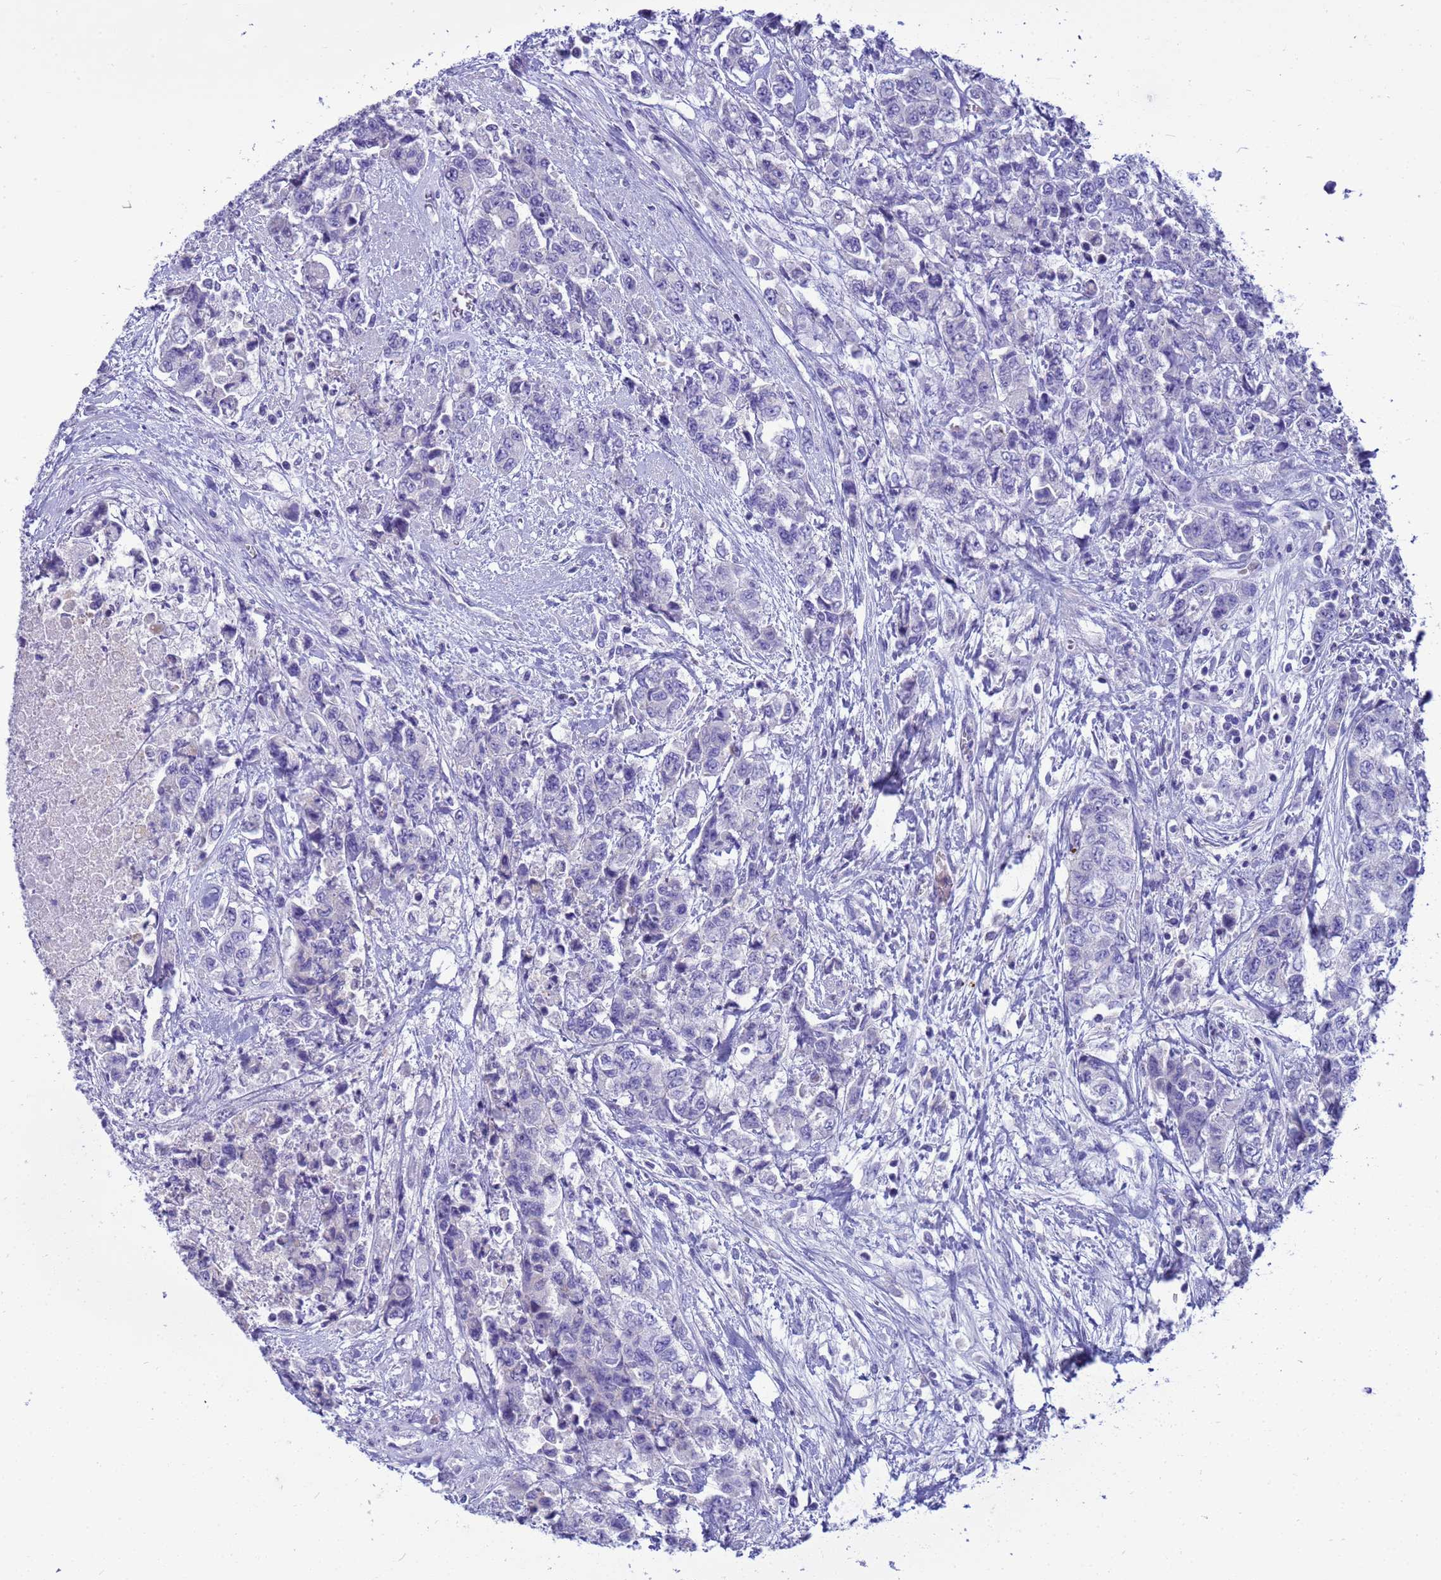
{"staining": {"intensity": "negative", "quantity": "none", "location": "none"}, "tissue": "urothelial cancer", "cell_type": "Tumor cells", "image_type": "cancer", "snomed": [{"axis": "morphology", "description": "Urothelial carcinoma, High grade"}, {"axis": "topography", "description": "Urinary bladder"}], "caption": "Tumor cells are negative for brown protein staining in urothelial carcinoma (high-grade). The staining was performed using DAB (3,3'-diaminobenzidine) to visualize the protein expression in brown, while the nuclei were stained in blue with hematoxylin (Magnification: 20x).", "gene": "SYCN", "patient": {"sex": "female", "age": 78}}